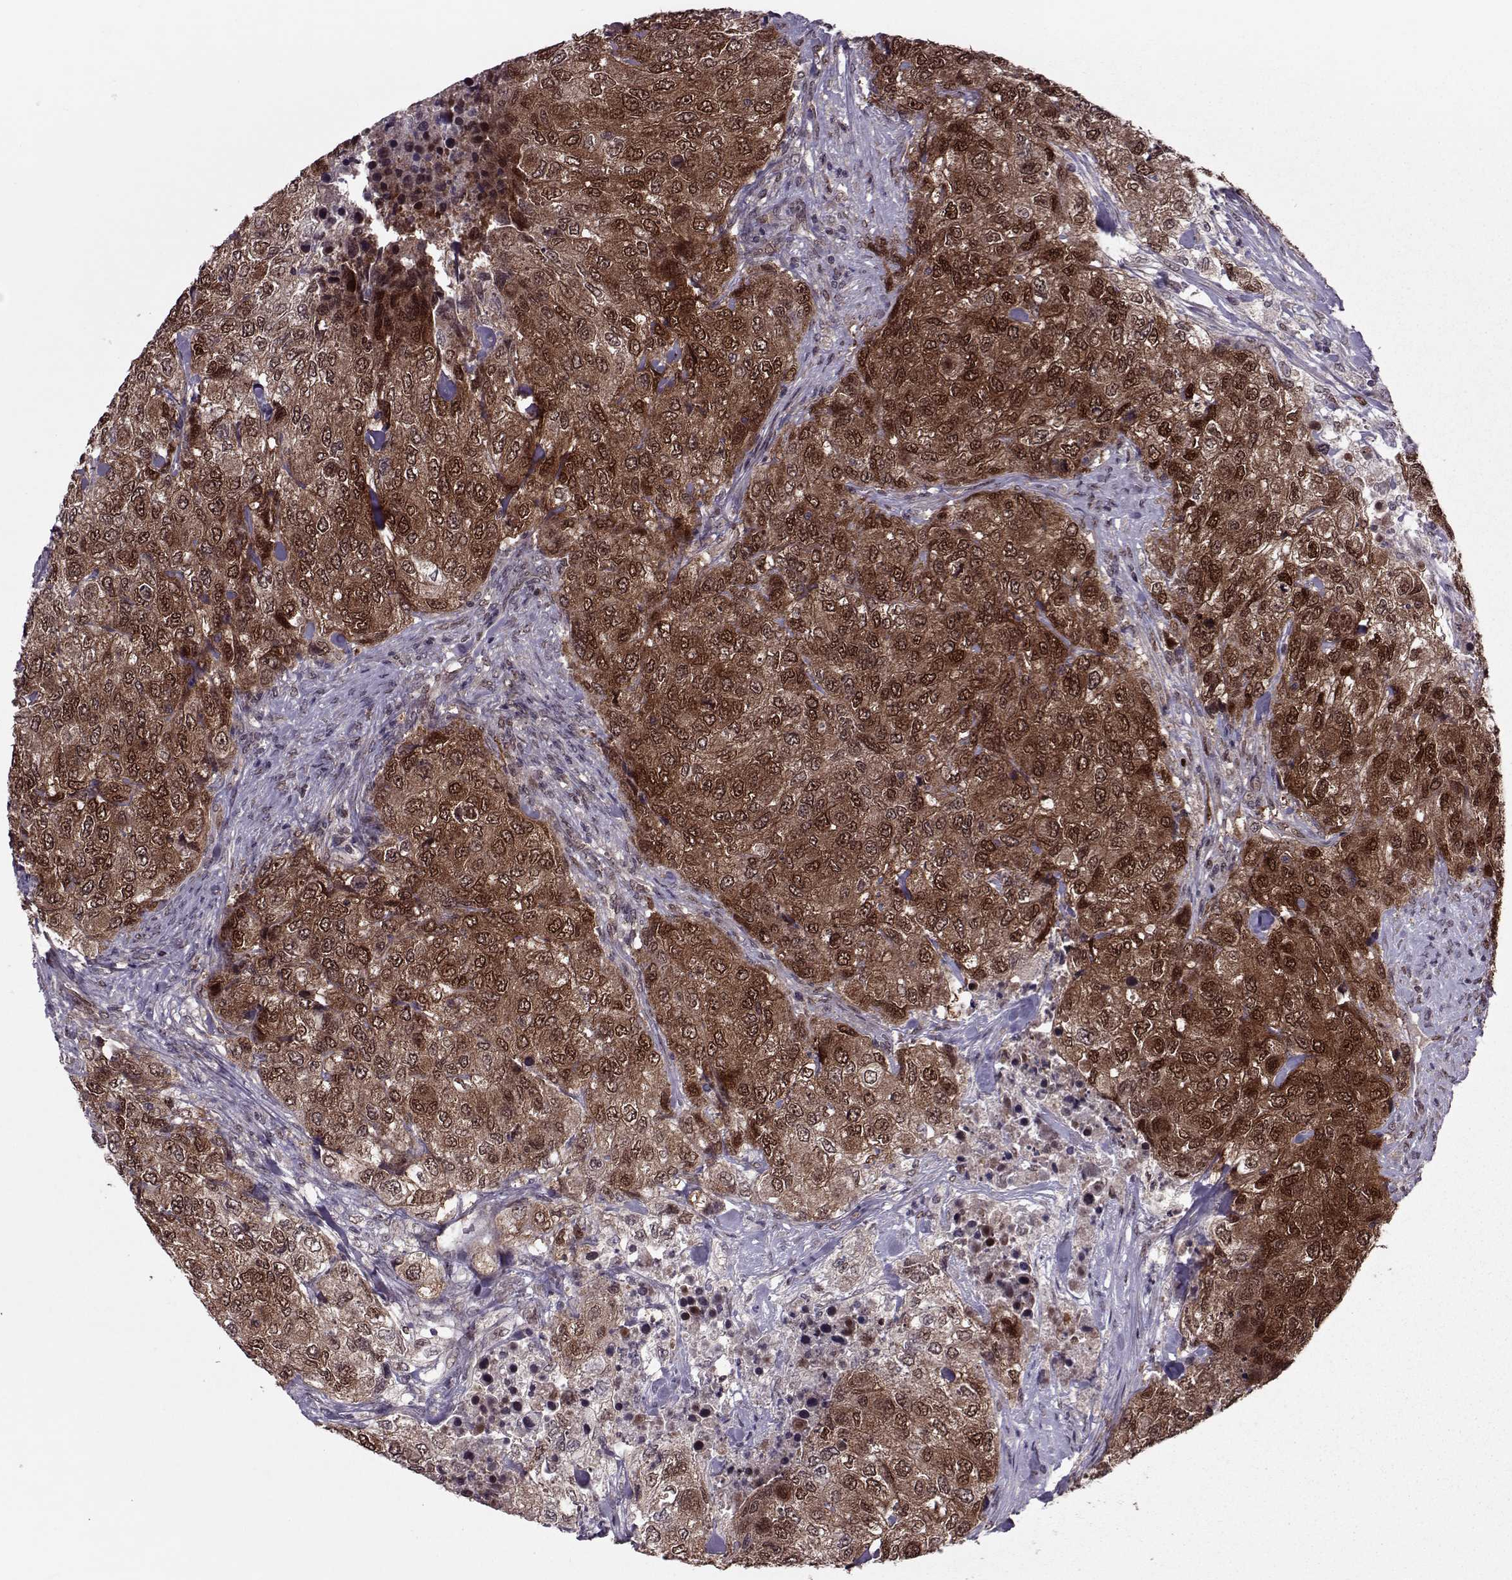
{"staining": {"intensity": "strong", "quantity": ">75%", "location": "cytoplasmic/membranous,nuclear"}, "tissue": "urothelial cancer", "cell_type": "Tumor cells", "image_type": "cancer", "snomed": [{"axis": "morphology", "description": "Urothelial carcinoma, High grade"}, {"axis": "topography", "description": "Urinary bladder"}], "caption": "This is an image of immunohistochemistry staining of high-grade urothelial carcinoma, which shows strong expression in the cytoplasmic/membranous and nuclear of tumor cells.", "gene": "CDK4", "patient": {"sex": "female", "age": 78}}